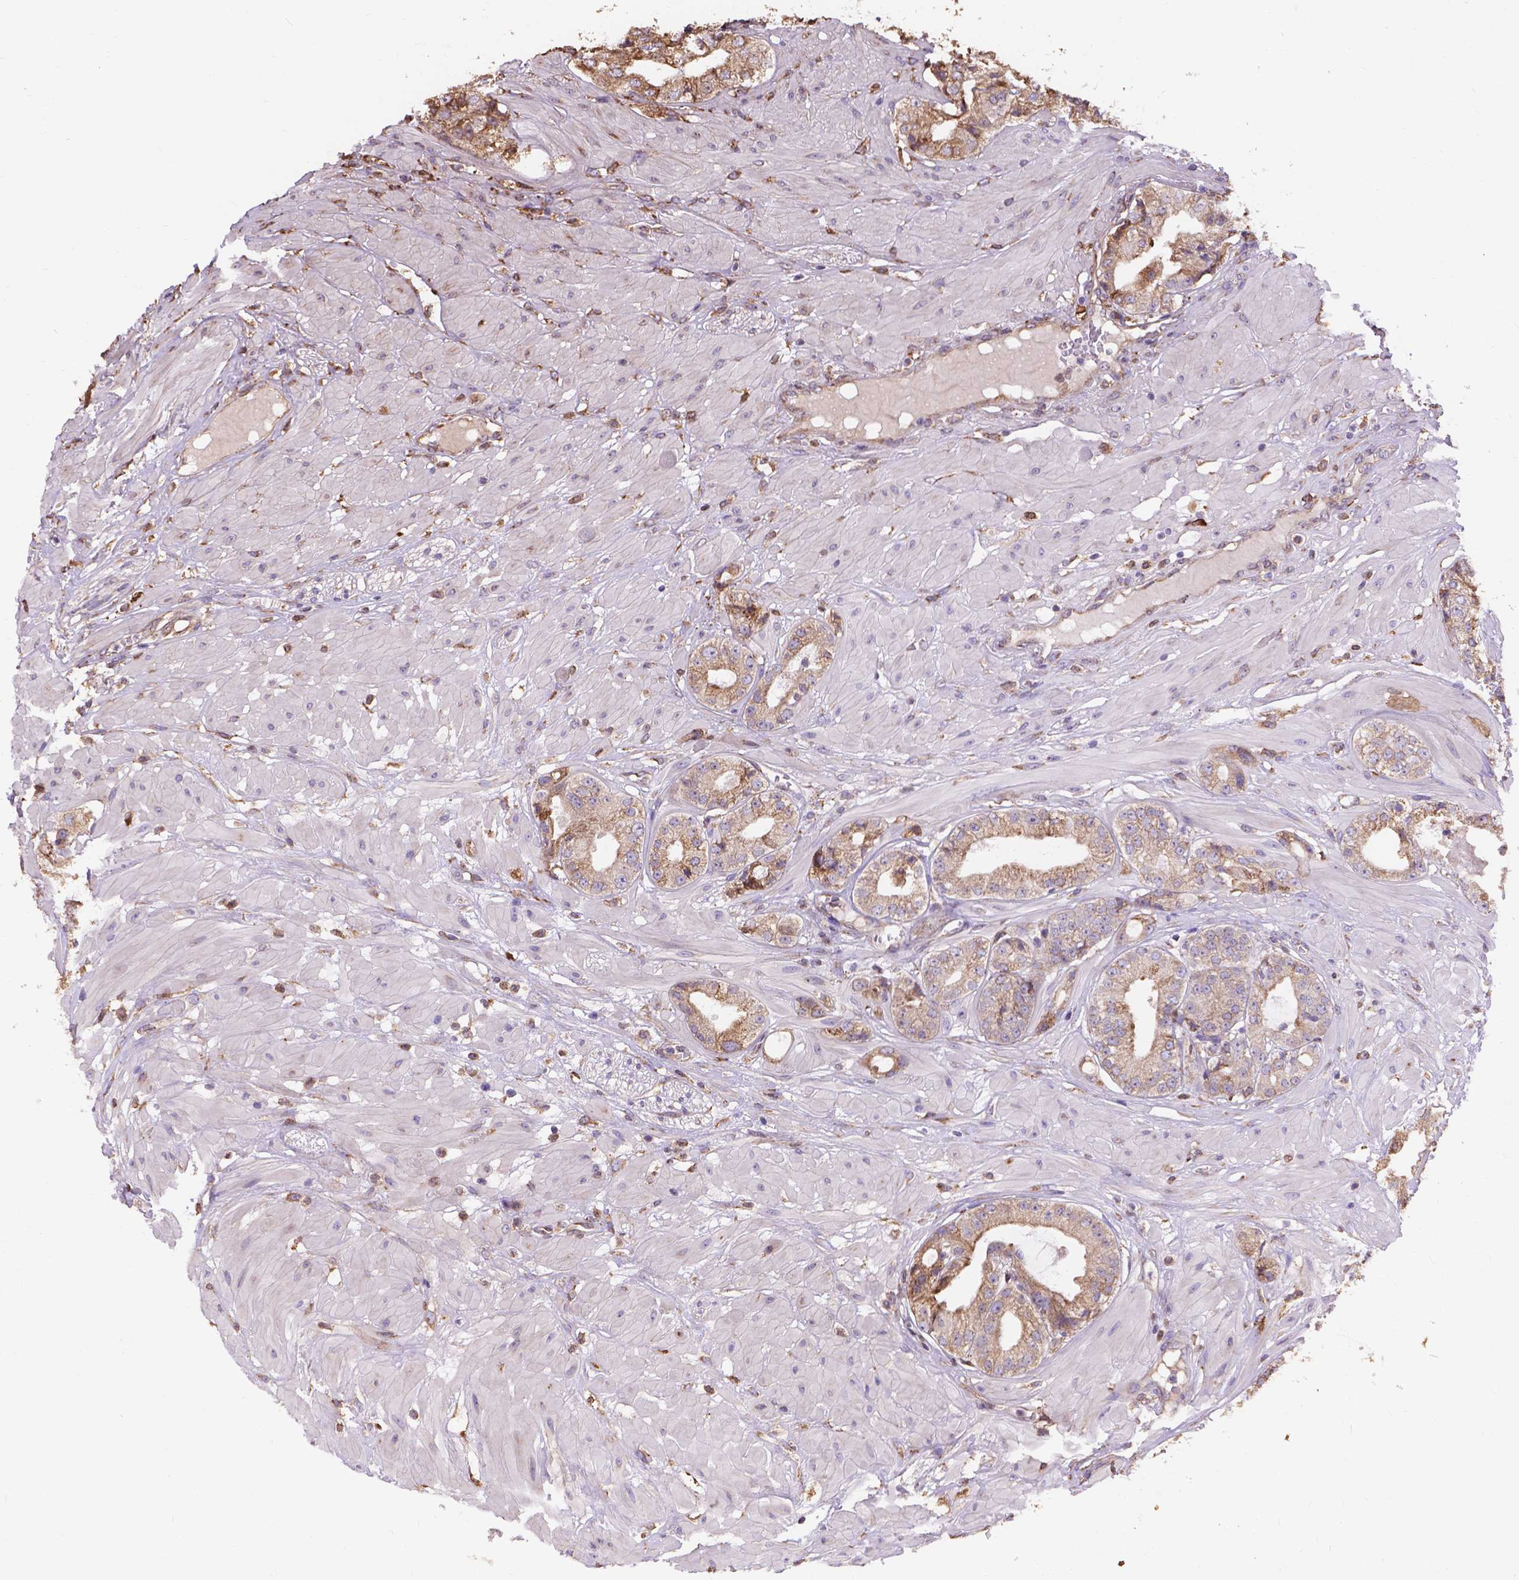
{"staining": {"intensity": "moderate", "quantity": ">75%", "location": "cytoplasmic/membranous"}, "tissue": "prostate cancer", "cell_type": "Tumor cells", "image_type": "cancer", "snomed": [{"axis": "morphology", "description": "Adenocarcinoma, Low grade"}, {"axis": "topography", "description": "Prostate"}], "caption": "Prostate low-grade adenocarcinoma was stained to show a protein in brown. There is medium levels of moderate cytoplasmic/membranous positivity in approximately >75% of tumor cells.", "gene": "IPO11", "patient": {"sex": "male", "age": 60}}